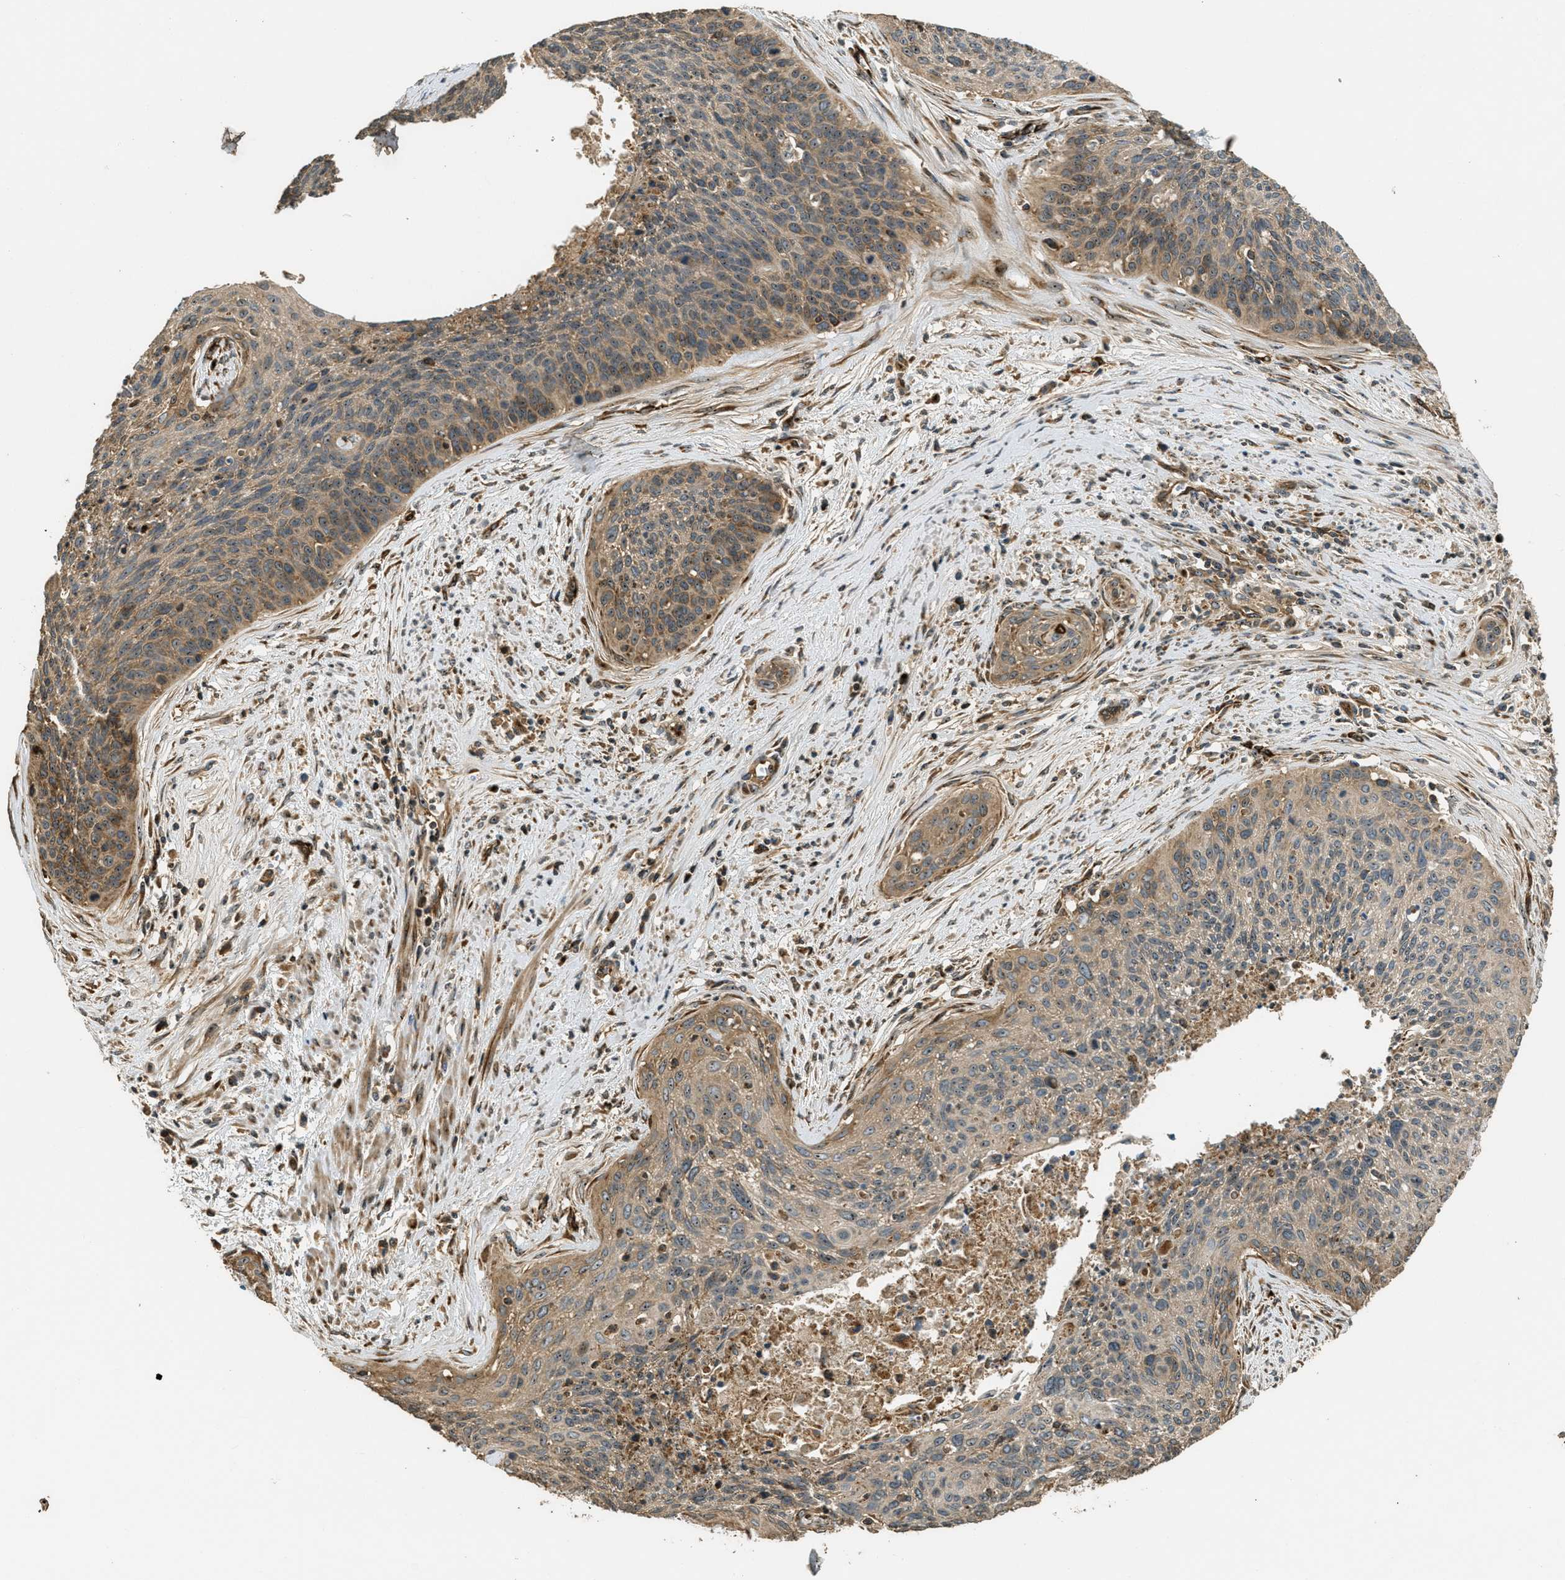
{"staining": {"intensity": "moderate", "quantity": ">75%", "location": "cytoplasmic/membranous,nuclear"}, "tissue": "cervical cancer", "cell_type": "Tumor cells", "image_type": "cancer", "snomed": [{"axis": "morphology", "description": "Squamous cell carcinoma, NOS"}, {"axis": "topography", "description": "Cervix"}], "caption": "IHC (DAB (3,3'-diaminobenzidine)) staining of cervical cancer (squamous cell carcinoma) shows moderate cytoplasmic/membranous and nuclear protein expression in approximately >75% of tumor cells. (DAB (3,3'-diaminobenzidine) IHC, brown staining for protein, blue staining for nuclei).", "gene": "LRP12", "patient": {"sex": "female", "age": 55}}